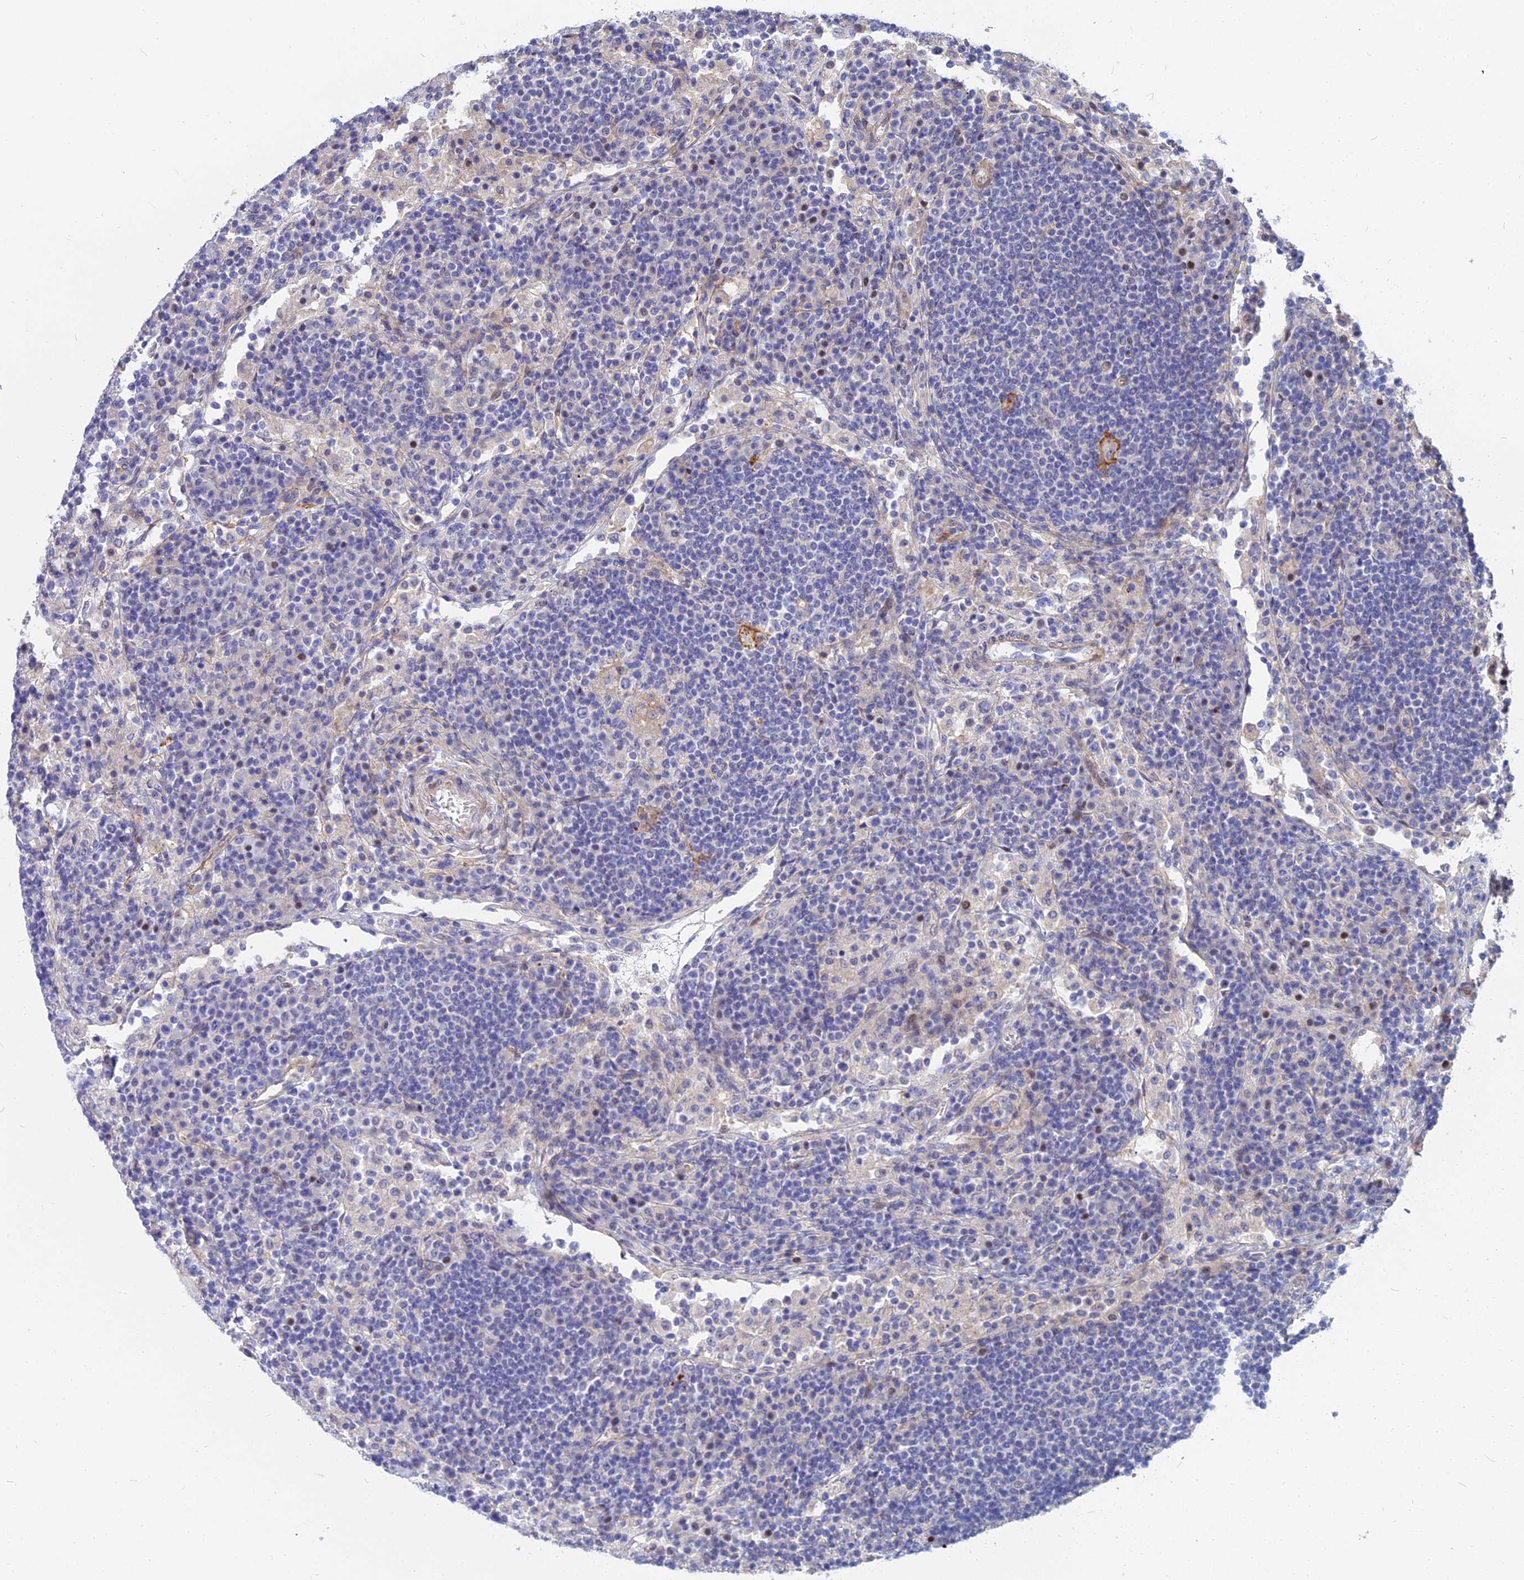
{"staining": {"intensity": "moderate", "quantity": "<25%", "location": "nuclear"}, "tissue": "lymph node", "cell_type": "Non-germinal center cells", "image_type": "normal", "snomed": [{"axis": "morphology", "description": "Normal tissue, NOS"}, {"axis": "topography", "description": "Lymph node"}], "caption": "Approximately <25% of non-germinal center cells in normal lymph node reveal moderate nuclear protein positivity as visualized by brown immunohistochemical staining.", "gene": "TRIM43B", "patient": {"sex": "female", "age": 53}}